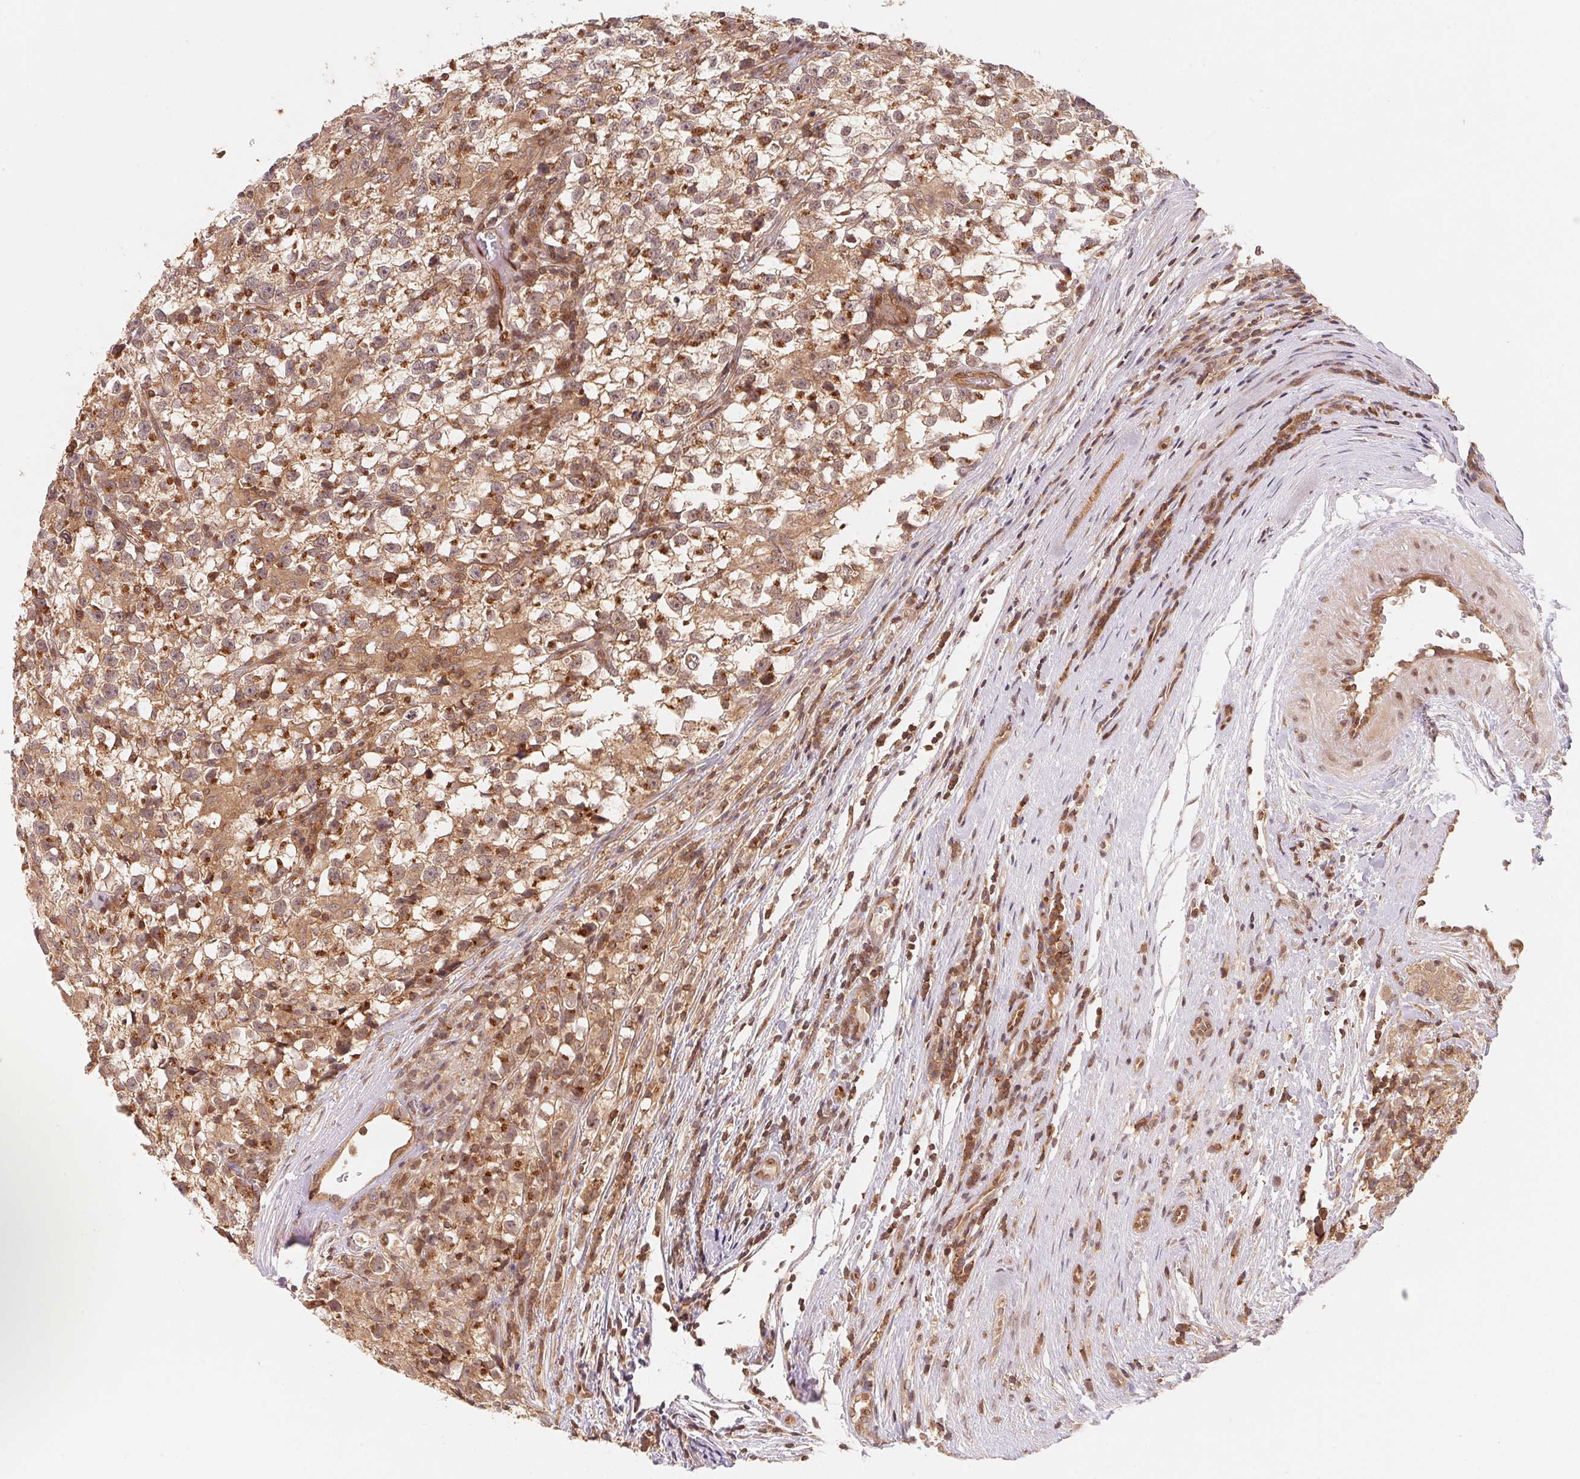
{"staining": {"intensity": "moderate", "quantity": ">75%", "location": "cytoplasmic/membranous"}, "tissue": "testis cancer", "cell_type": "Tumor cells", "image_type": "cancer", "snomed": [{"axis": "morphology", "description": "Seminoma, NOS"}, {"axis": "topography", "description": "Testis"}], "caption": "A histopathology image of human testis cancer (seminoma) stained for a protein reveals moderate cytoplasmic/membranous brown staining in tumor cells. (IHC, brightfield microscopy, high magnification).", "gene": "CCDC102B", "patient": {"sex": "male", "age": 31}}